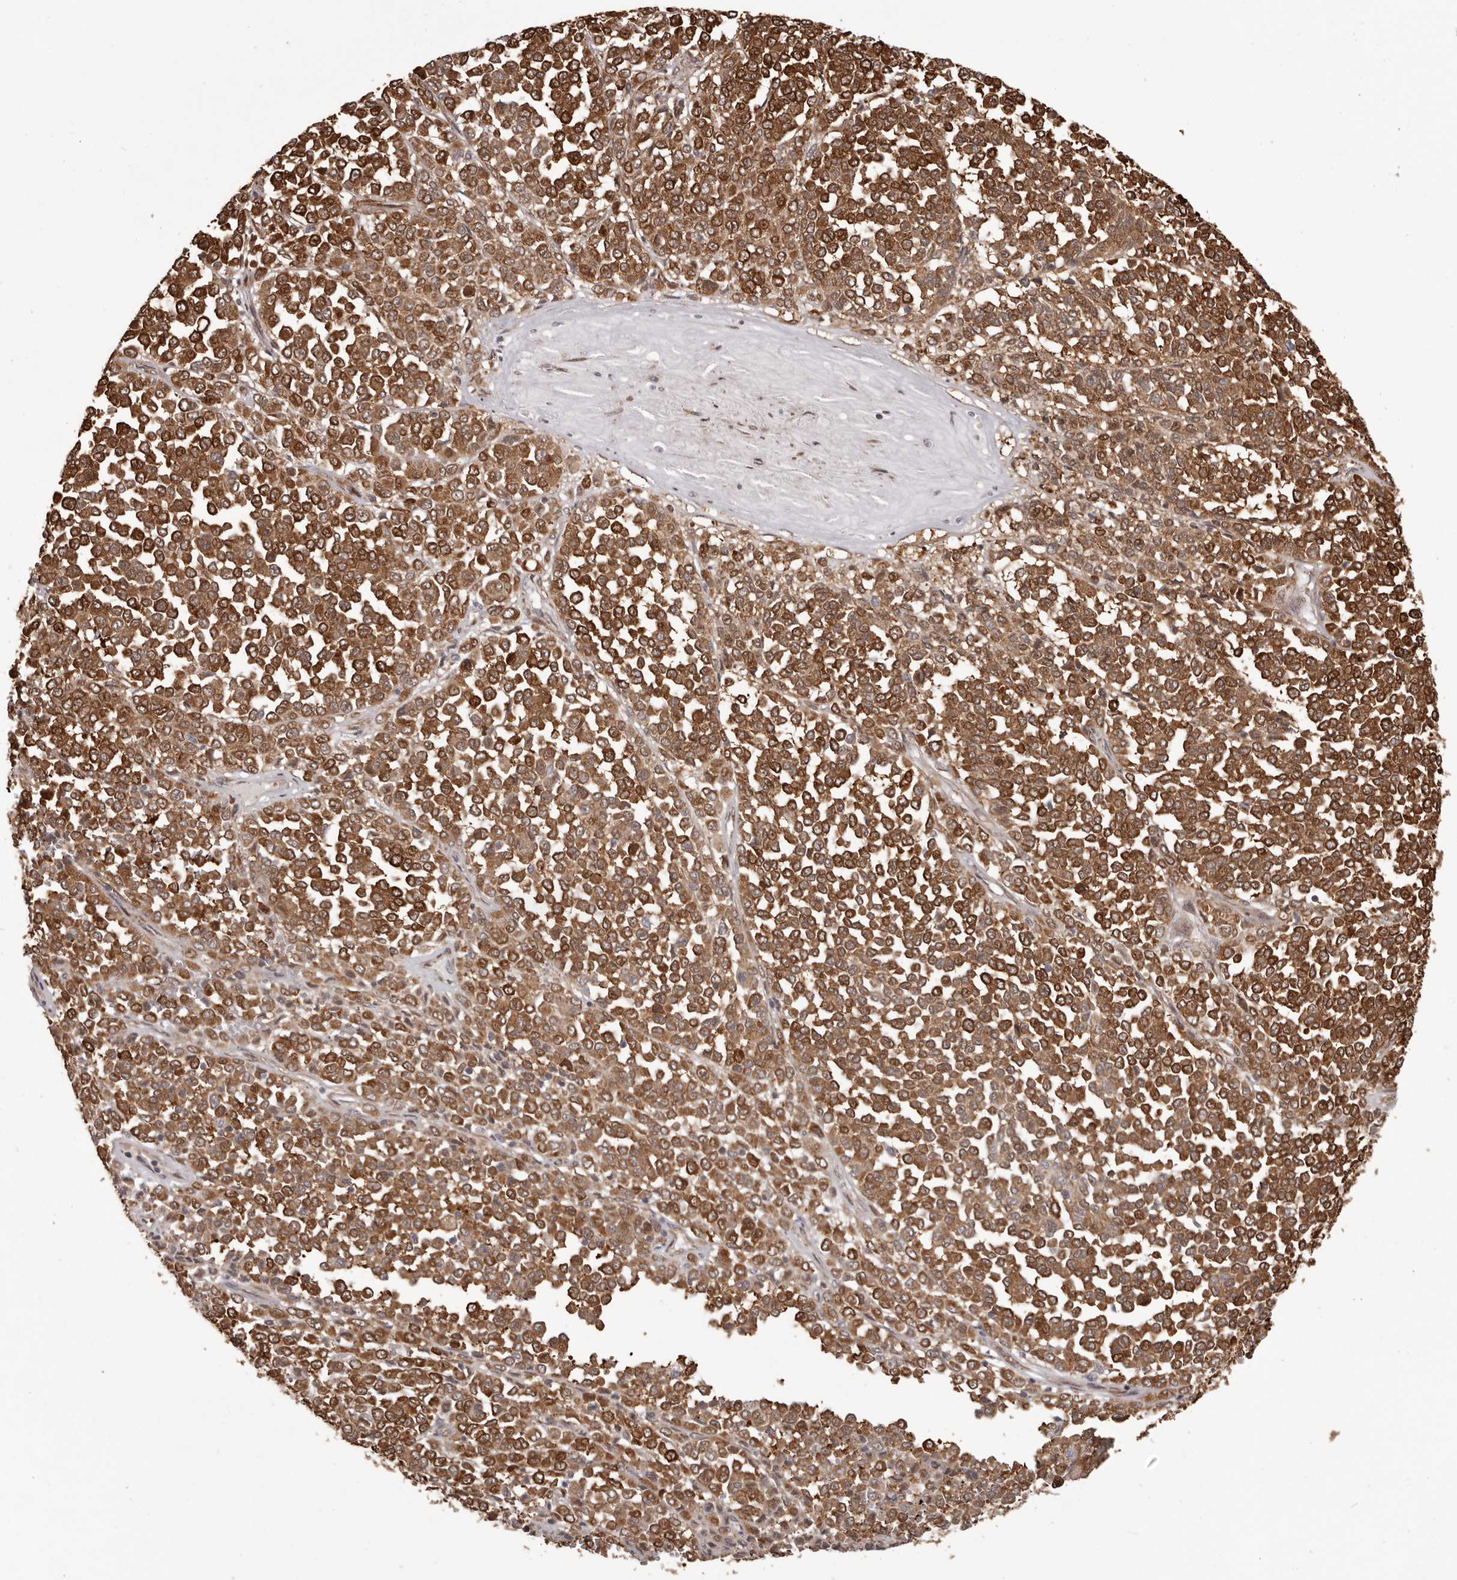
{"staining": {"intensity": "strong", "quantity": ">75%", "location": "cytoplasmic/membranous"}, "tissue": "melanoma", "cell_type": "Tumor cells", "image_type": "cancer", "snomed": [{"axis": "morphology", "description": "Malignant melanoma, Metastatic site"}, {"axis": "topography", "description": "Pancreas"}], "caption": "Malignant melanoma (metastatic site) was stained to show a protein in brown. There is high levels of strong cytoplasmic/membranous positivity in about >75% of tumor cells. (DAB (3,3'-diaminobenzidine) = brown stain, brightfield microscopy at high magnification).", "gene": "GFOD1", "patient": {"sex": "female", "age": 30}}